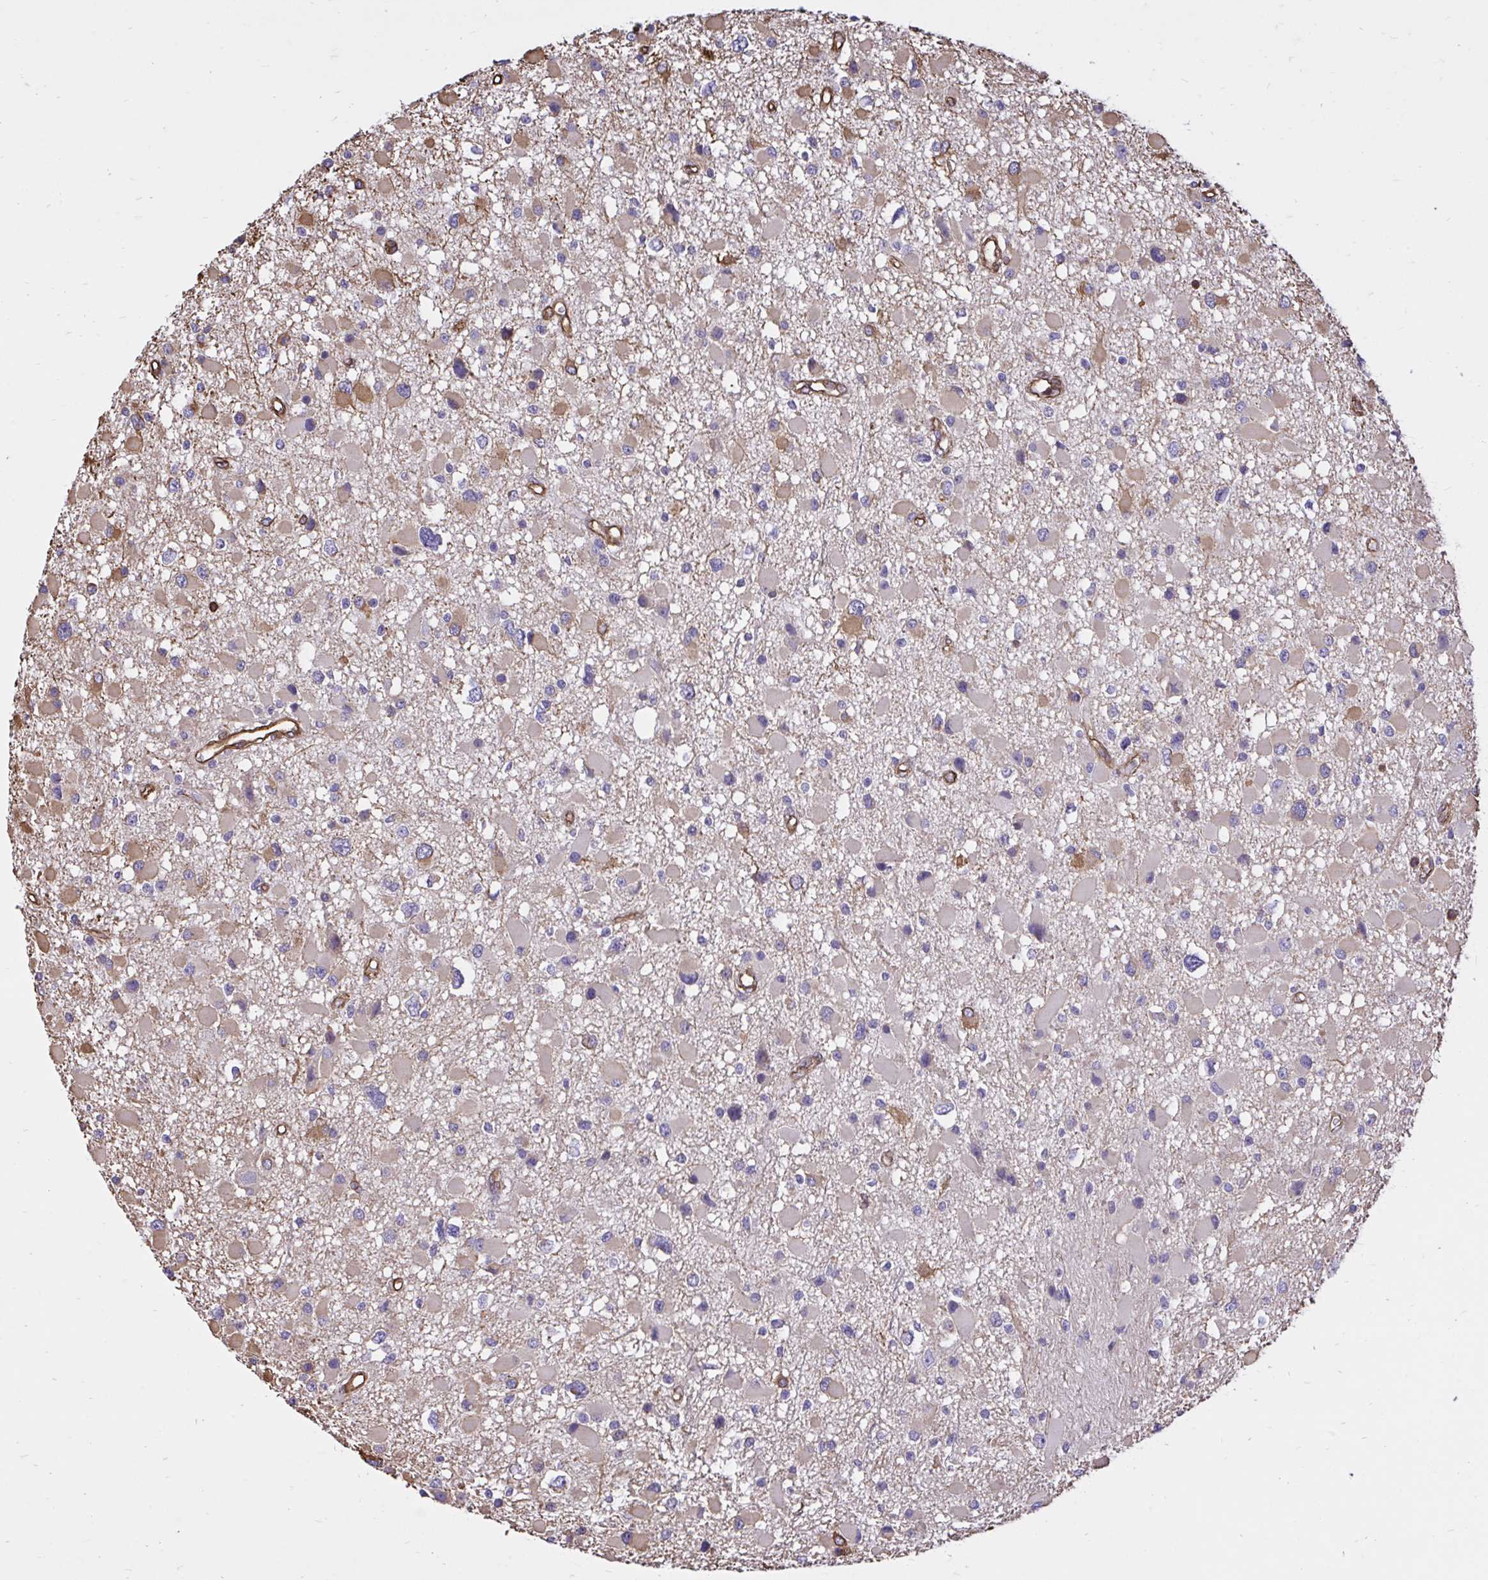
{"staining": {"intensity": "weak", "quantity": "<25%", "location": "cytoplasmic/membranous"}, "tissue": "glioma", "cell_type": "Tumor cells", "image_type": "cancer", "snomed": [{"axis": "morphology", "description": "Glioma, malignant, High grade"}, {"axis": "topography", "description": "Brain"}], "caption": "This is an IHC photomicrograph of malignant high-grade glioma. There is no staining in tumor cells.", "gene": "RNF103", "patient": {"sex": "male", "age": 54}}